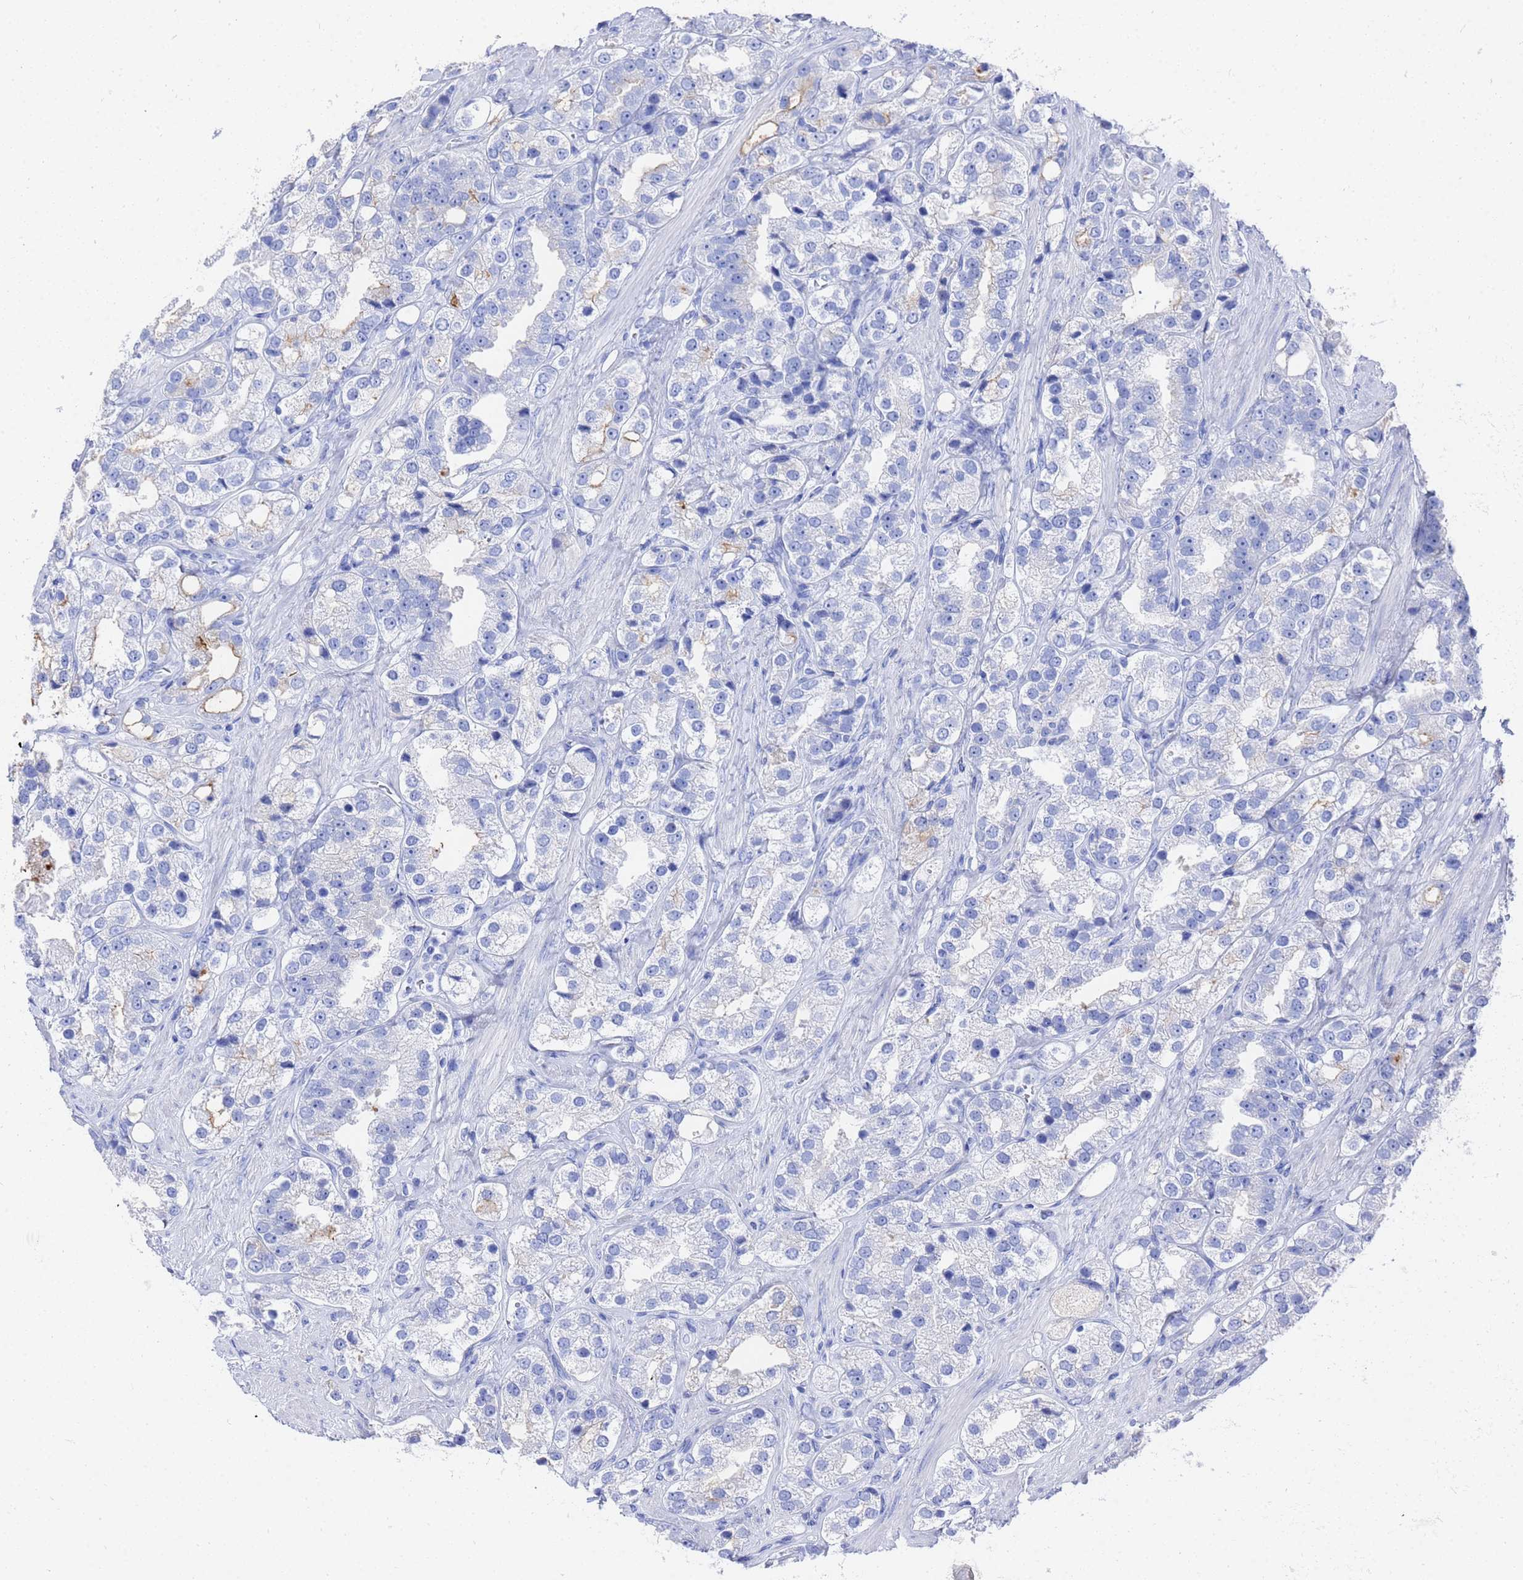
{"staining": {"intensity": "weak", "quantity": "<25%", "location": "cytoplasmic/membranous"}, "tissue": "prostate cancer", "cell_type": "Tumor cells", "image_type": "cancer", "snomed": [{"axis": "morphology", "description": "Adenocarcinoma, NOS"}, {"axis": "topography", "description": "Prostate"}], "caption": "Human prostate cancer (adenocarcinoma) stained for a protein using immunohistochemistry (IHC) reveals no staining in tumor cells.", "gene": "GGT1", "patient": {"sex": "male", "age": 79}}